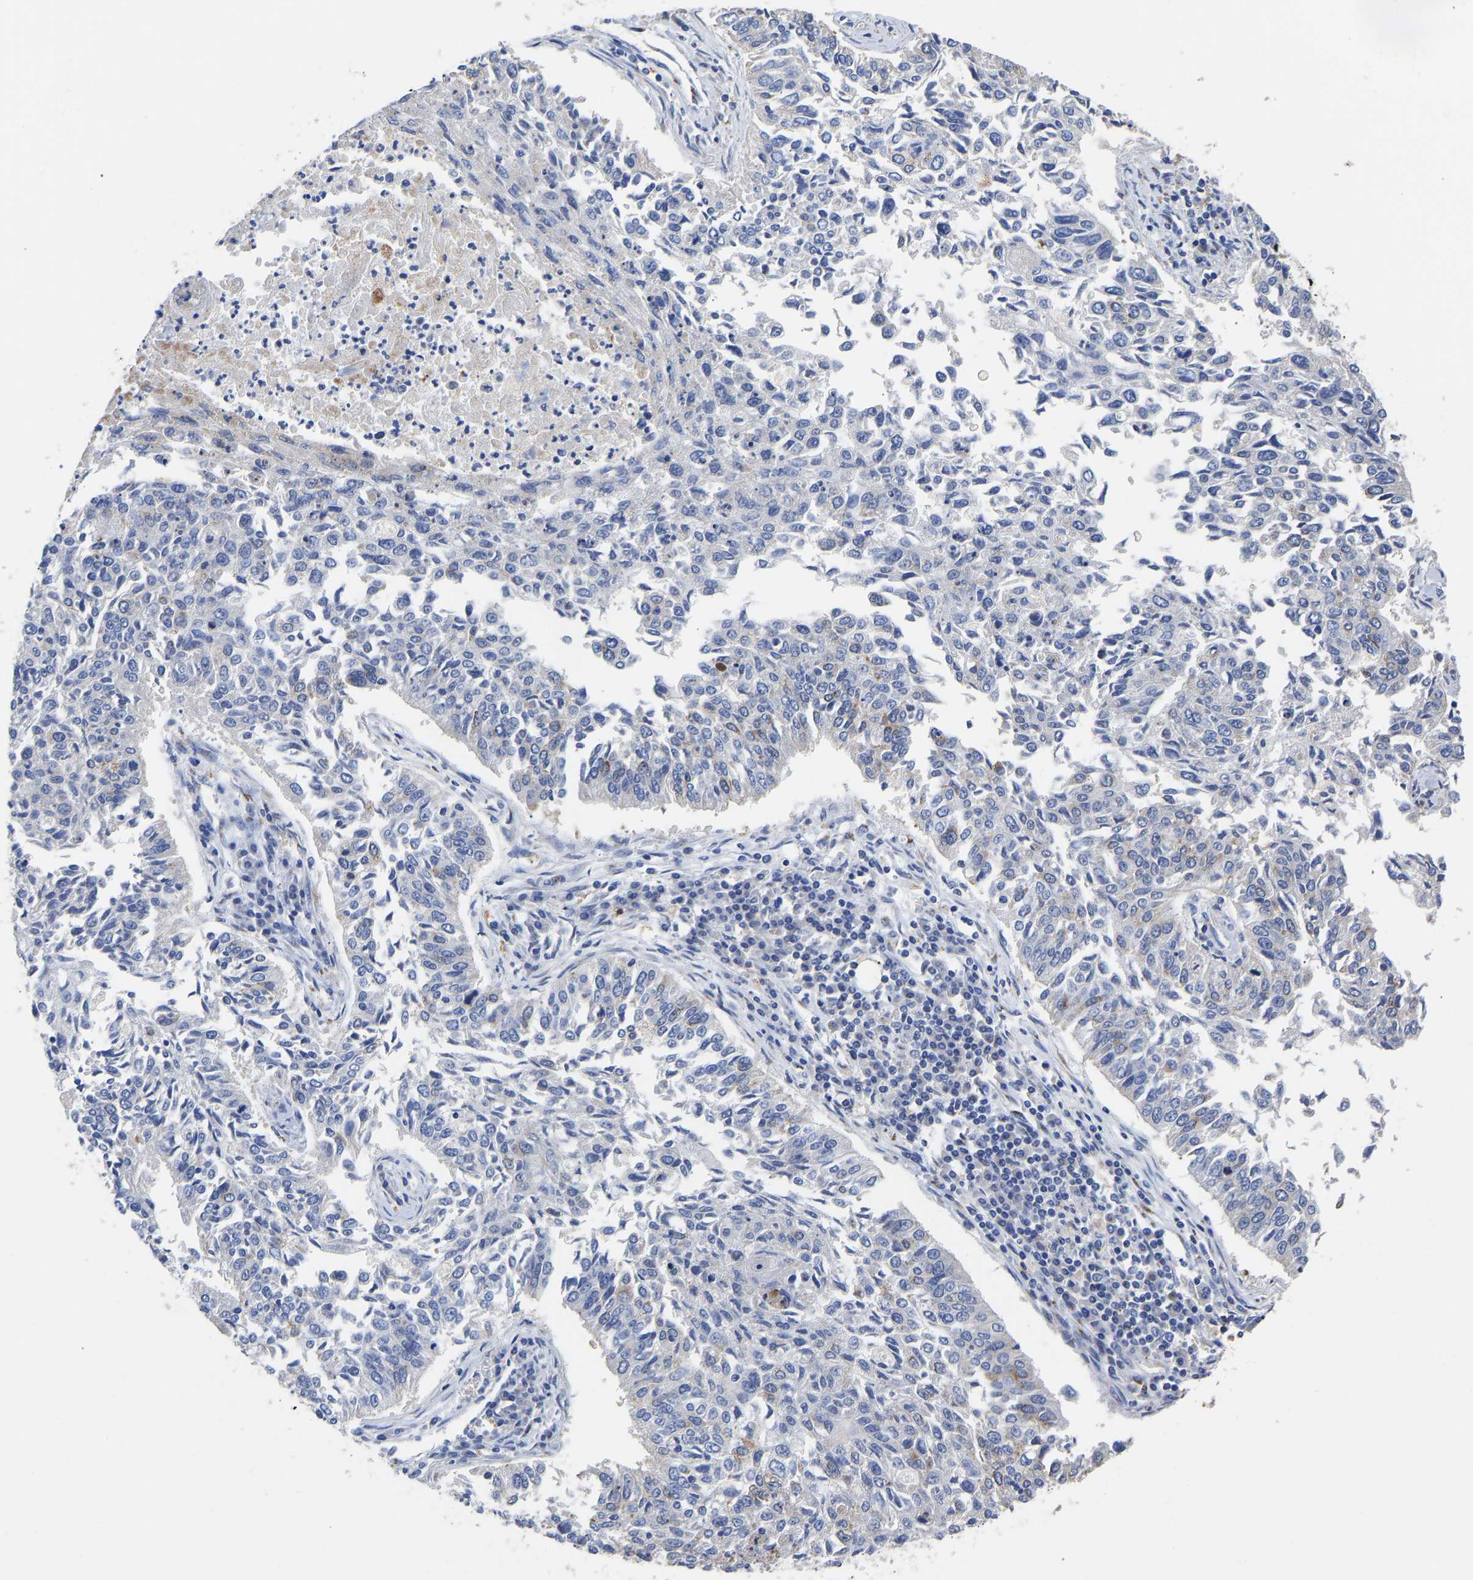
{"staining": {"intensity": "weak", "quantity": "<25%", "location": "cytoplasmic/membranous"}, "tissue": "lung cancer", "cell_type": "Tumor cells", "image_type": "cancer", "snomed": [{"axis": "morphology", "description": "Normal tissue, NOS"}, {"axis": "morphology", "description": "Squamous cell carcinoma, NOS"}, {"axis": "topography", "description": "Cartilage tissue"}, {"axis": "topography", "description": "Bronchus"}, {"axis": "topography", "description": "Lung"}], "caption": "Lung cancer was stained to show a protein in brown. There is no significant positivity in tumor cells.", "gene": "TMEM87A", "patient": {"sex": "female", "age": 49}}